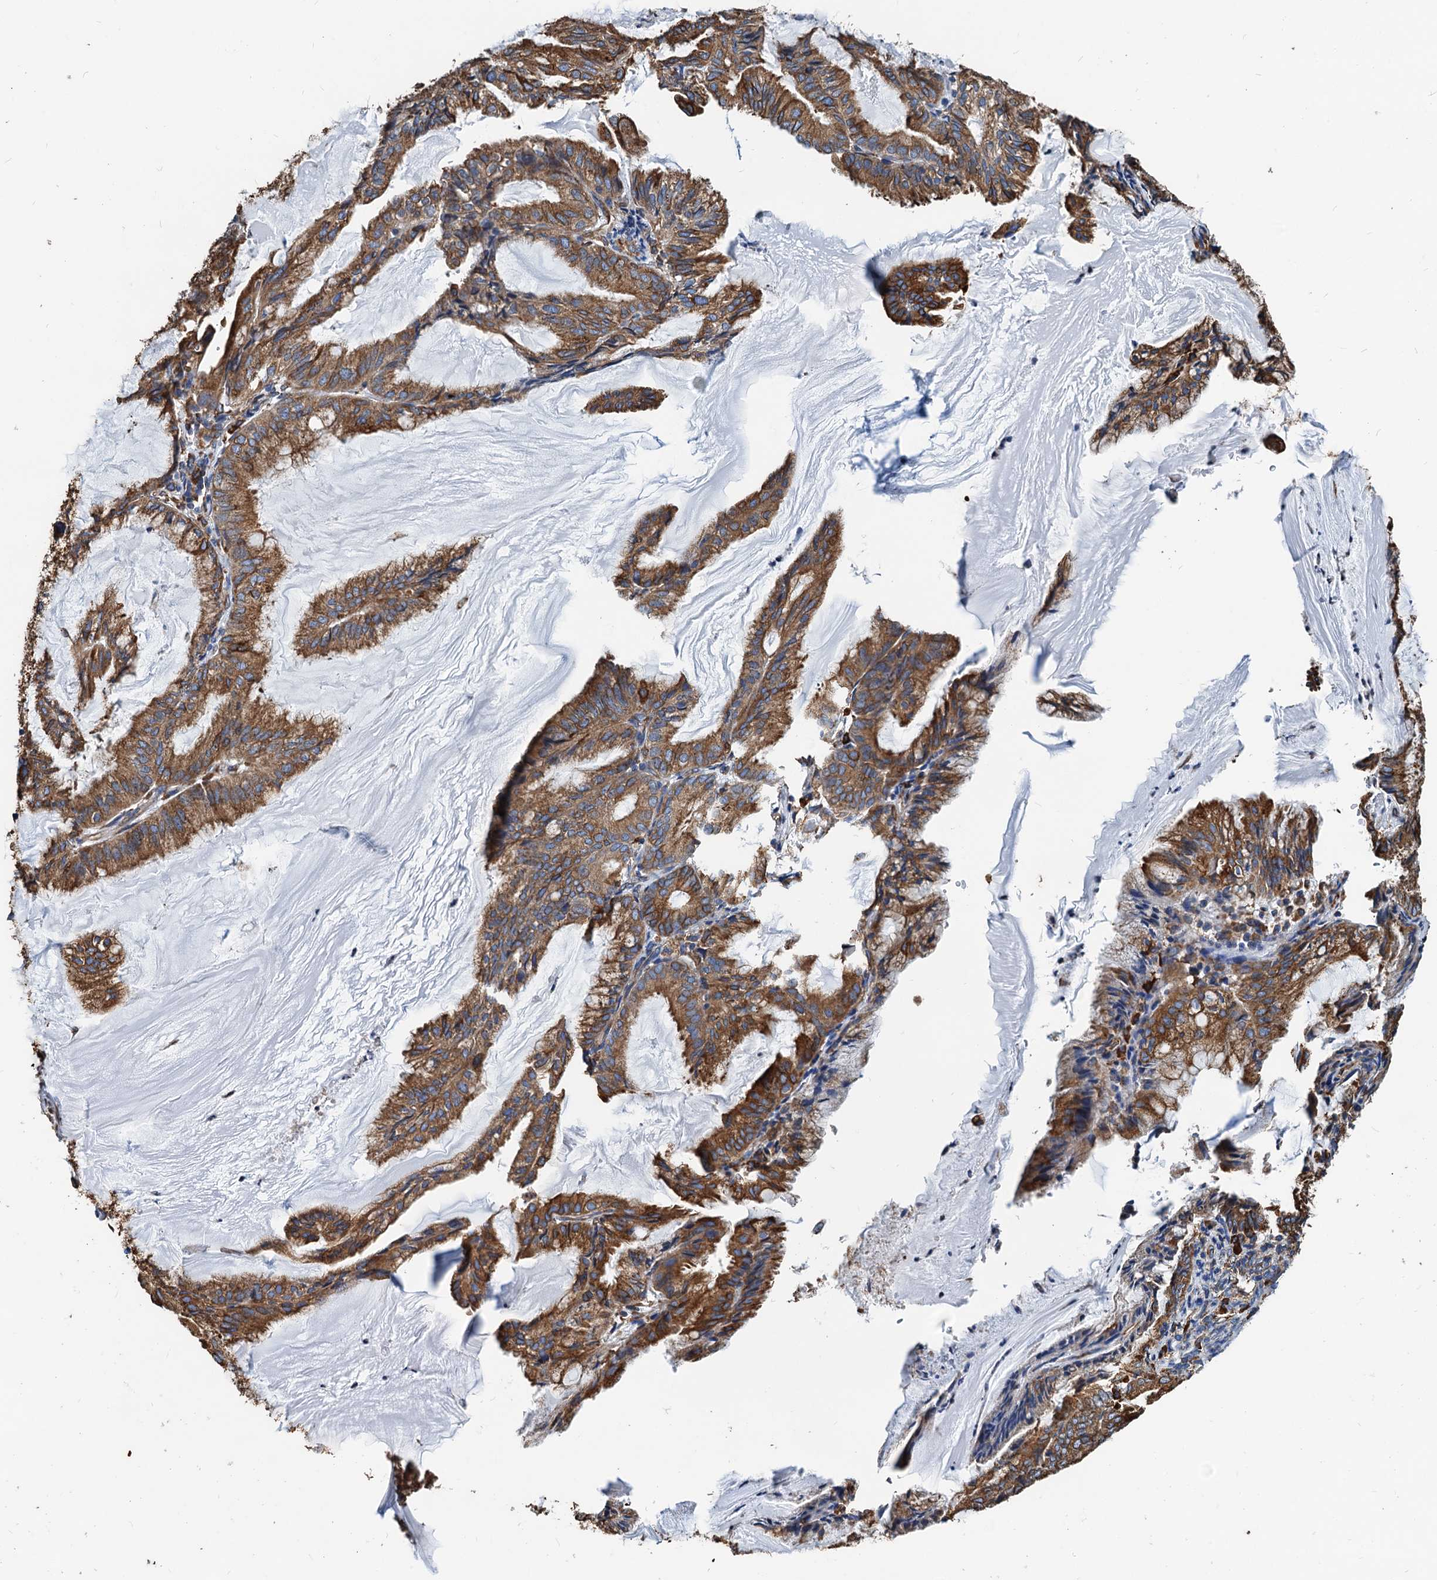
{"staining": {"intensity": "moderate", "quantity": ">75%", "location": "cytoplasmic/membranous"}, "tissue": "endometrial cancer", "cell_type": "Tumor cells", "image_type": "cancer", "snomed": [{"axis": "morphology", "description": "Adenocarcinoma, NOS"}, {"axis": "topography", "description": "Endometrium"}], "caption": "Human endometrial adenocarcinoma stained with a protein marker reveals moderate staining in tumor cells.", "gene": "HSPA5", "patient": {"sex": "female", "age": 86}}